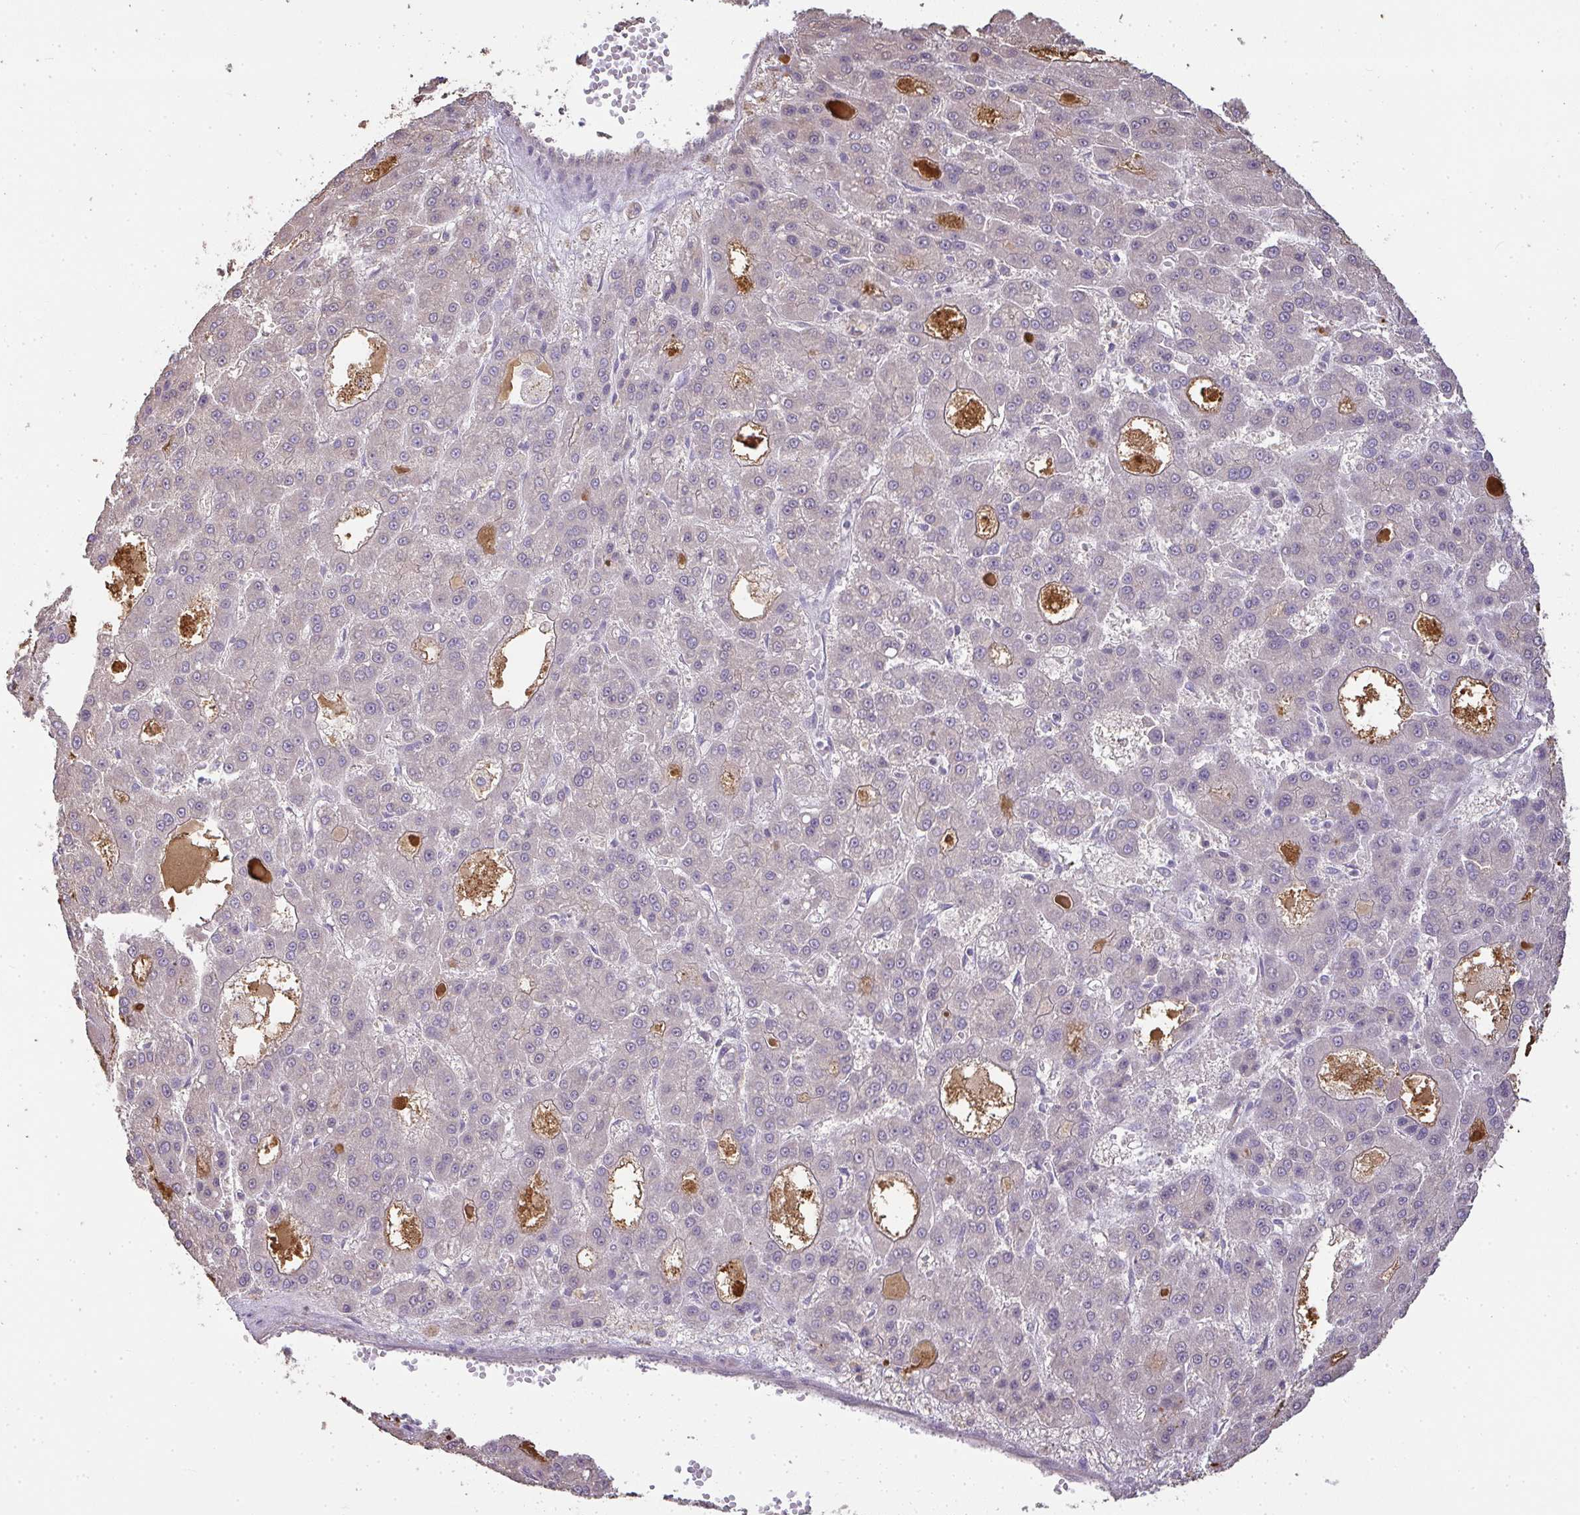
{"staining": {"intensity": "negative", "quantity": "none", "location": "none"}, "tissue": "liver cancer", "cell_type": "Tumor cells", "image_type": "cancer", "snomed": [{"axis": "morphology", "description": "Carcinoma, Hepatocellular, NOS"}, {"axis": "topography", "description": "Liver"}], "caption": "Immunohistochemistry of liver hepatocellular carcinoma shows no staining in tumor cells.", "gene": "BRINP3", "patient": {"sex": "male", "age": 70}}